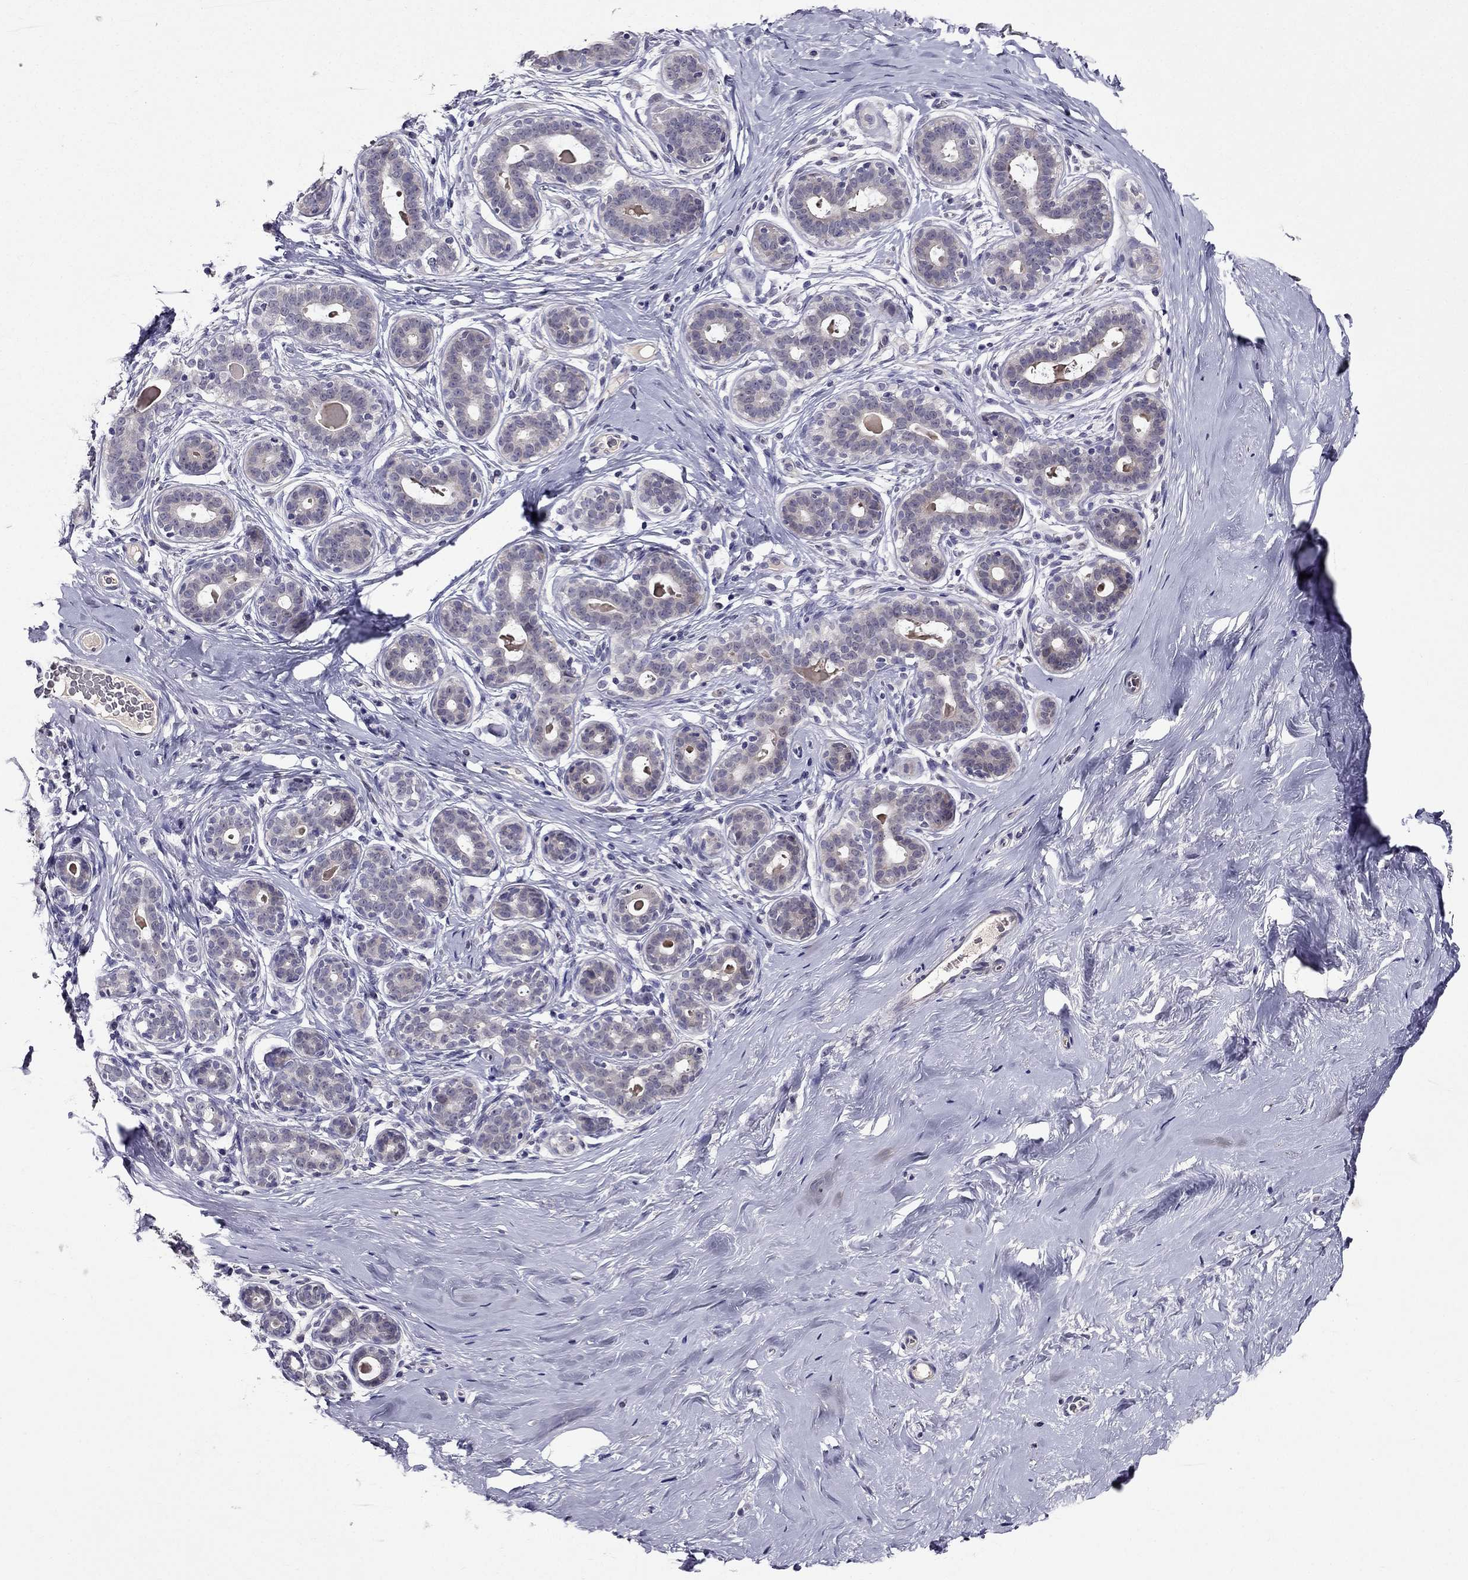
{"staining": {"intensity": "negative", "quantity": "none", "location": "none"}, "tissue": "breast", "cell_type": "Adipocytes", "image_type": "normal", "snomed": [{"axis": "morphology", "description": "Normal tissue, NOS"}, {"axis": "topography", "description": "Skin"}, {"axis": "topography", "description": "Breast"}], "caption": "An immunohistochemistry histopathology image of benign breast is shown. There is no staining in adipocytes of breast.", "gene": "DUSP15", "patient": {"sex": "female", "age": 43}}